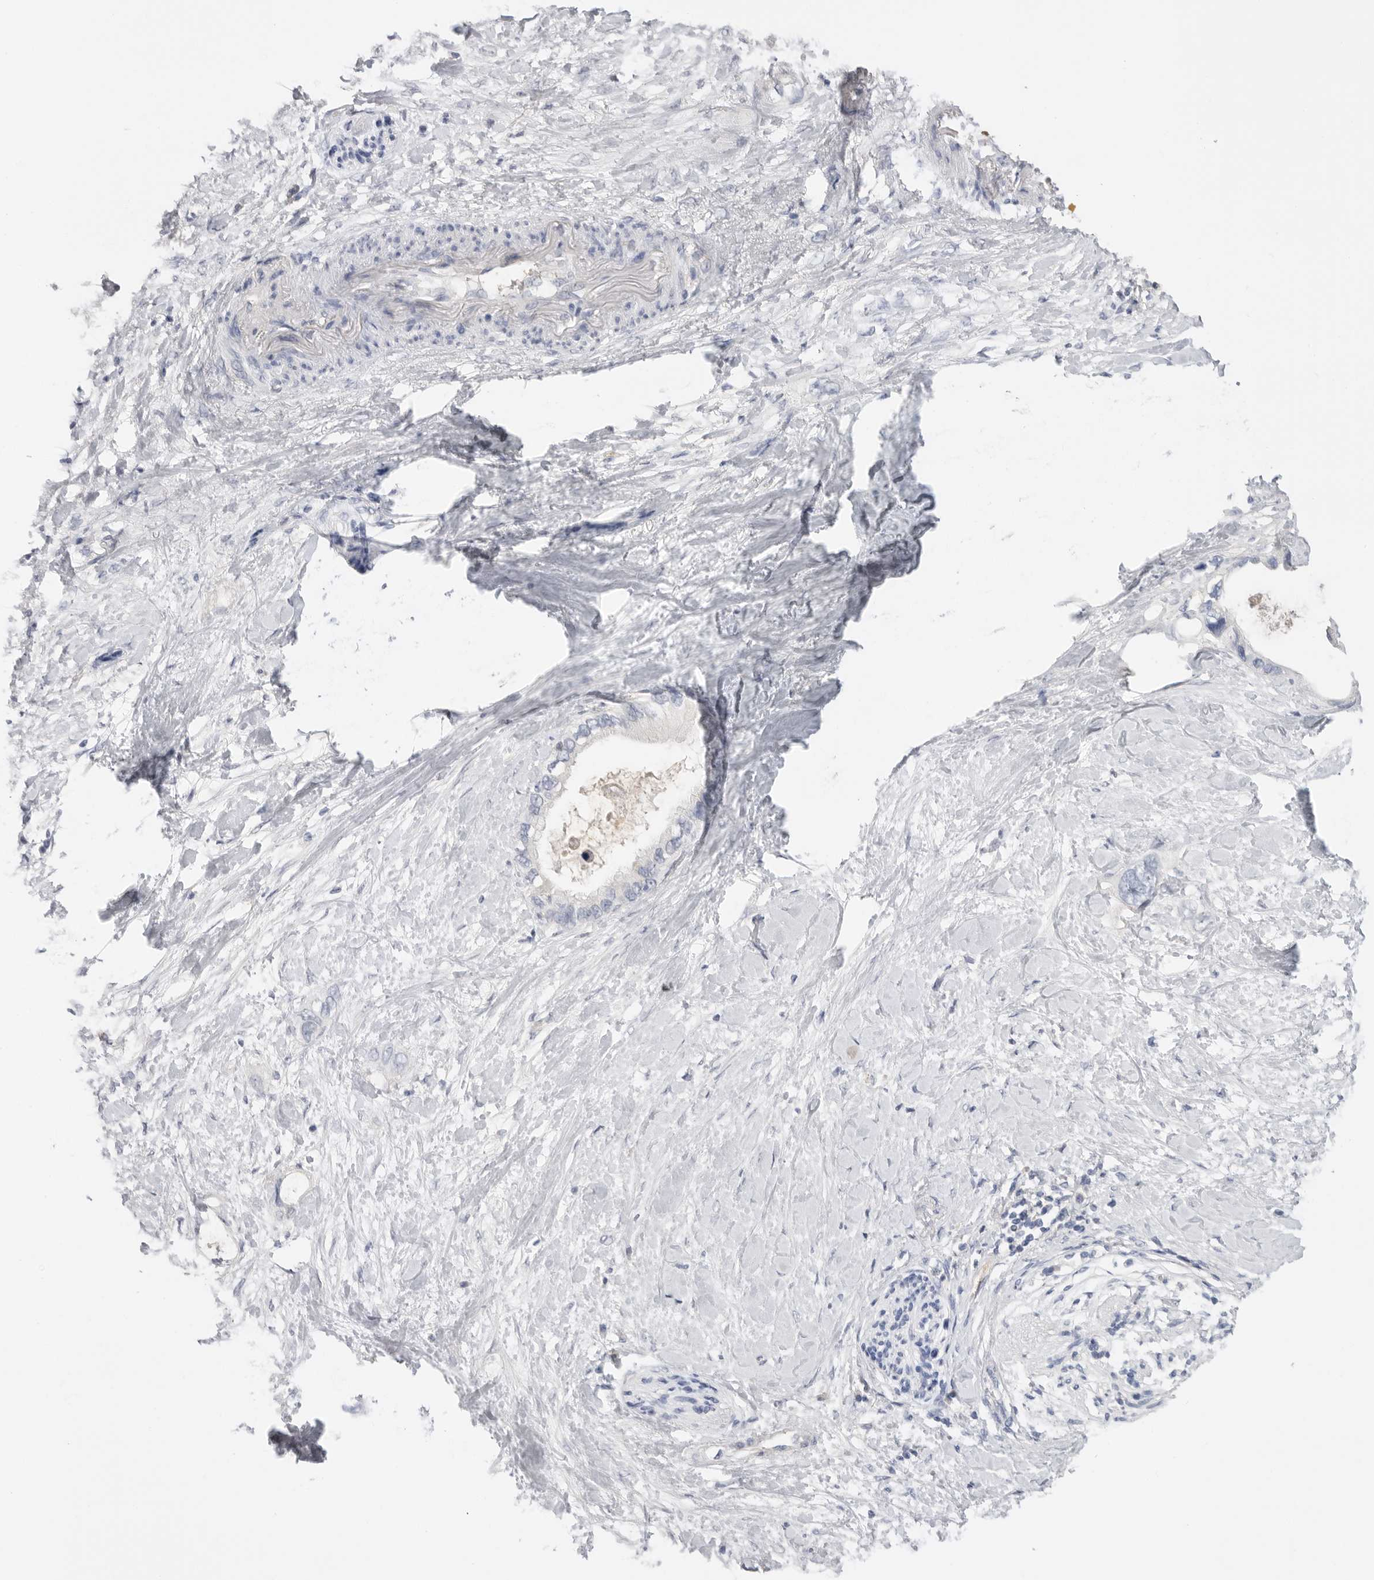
{"staining": {"intensity": "negative", "quantity": "none", "location": "none"}, "tissue": "pancreatic cancer", "cell_type": "Tumor cells", "image_type": "cancer", "snomed": [{"axis": "morphology", "description": "Adenocarcinoma, NOS"}, {"axis": "topography", "description": "Pancreas"}], "caption": "Pancreatic cancer was stained to show a protein in brown. There is no significant staining in tumor cells. The staining is performed using DAB brown chromogen with nuclei counter-stained in using hematoxylin.", "gene": "APOA2", "patient": {"sex": "female", "age": 56}}